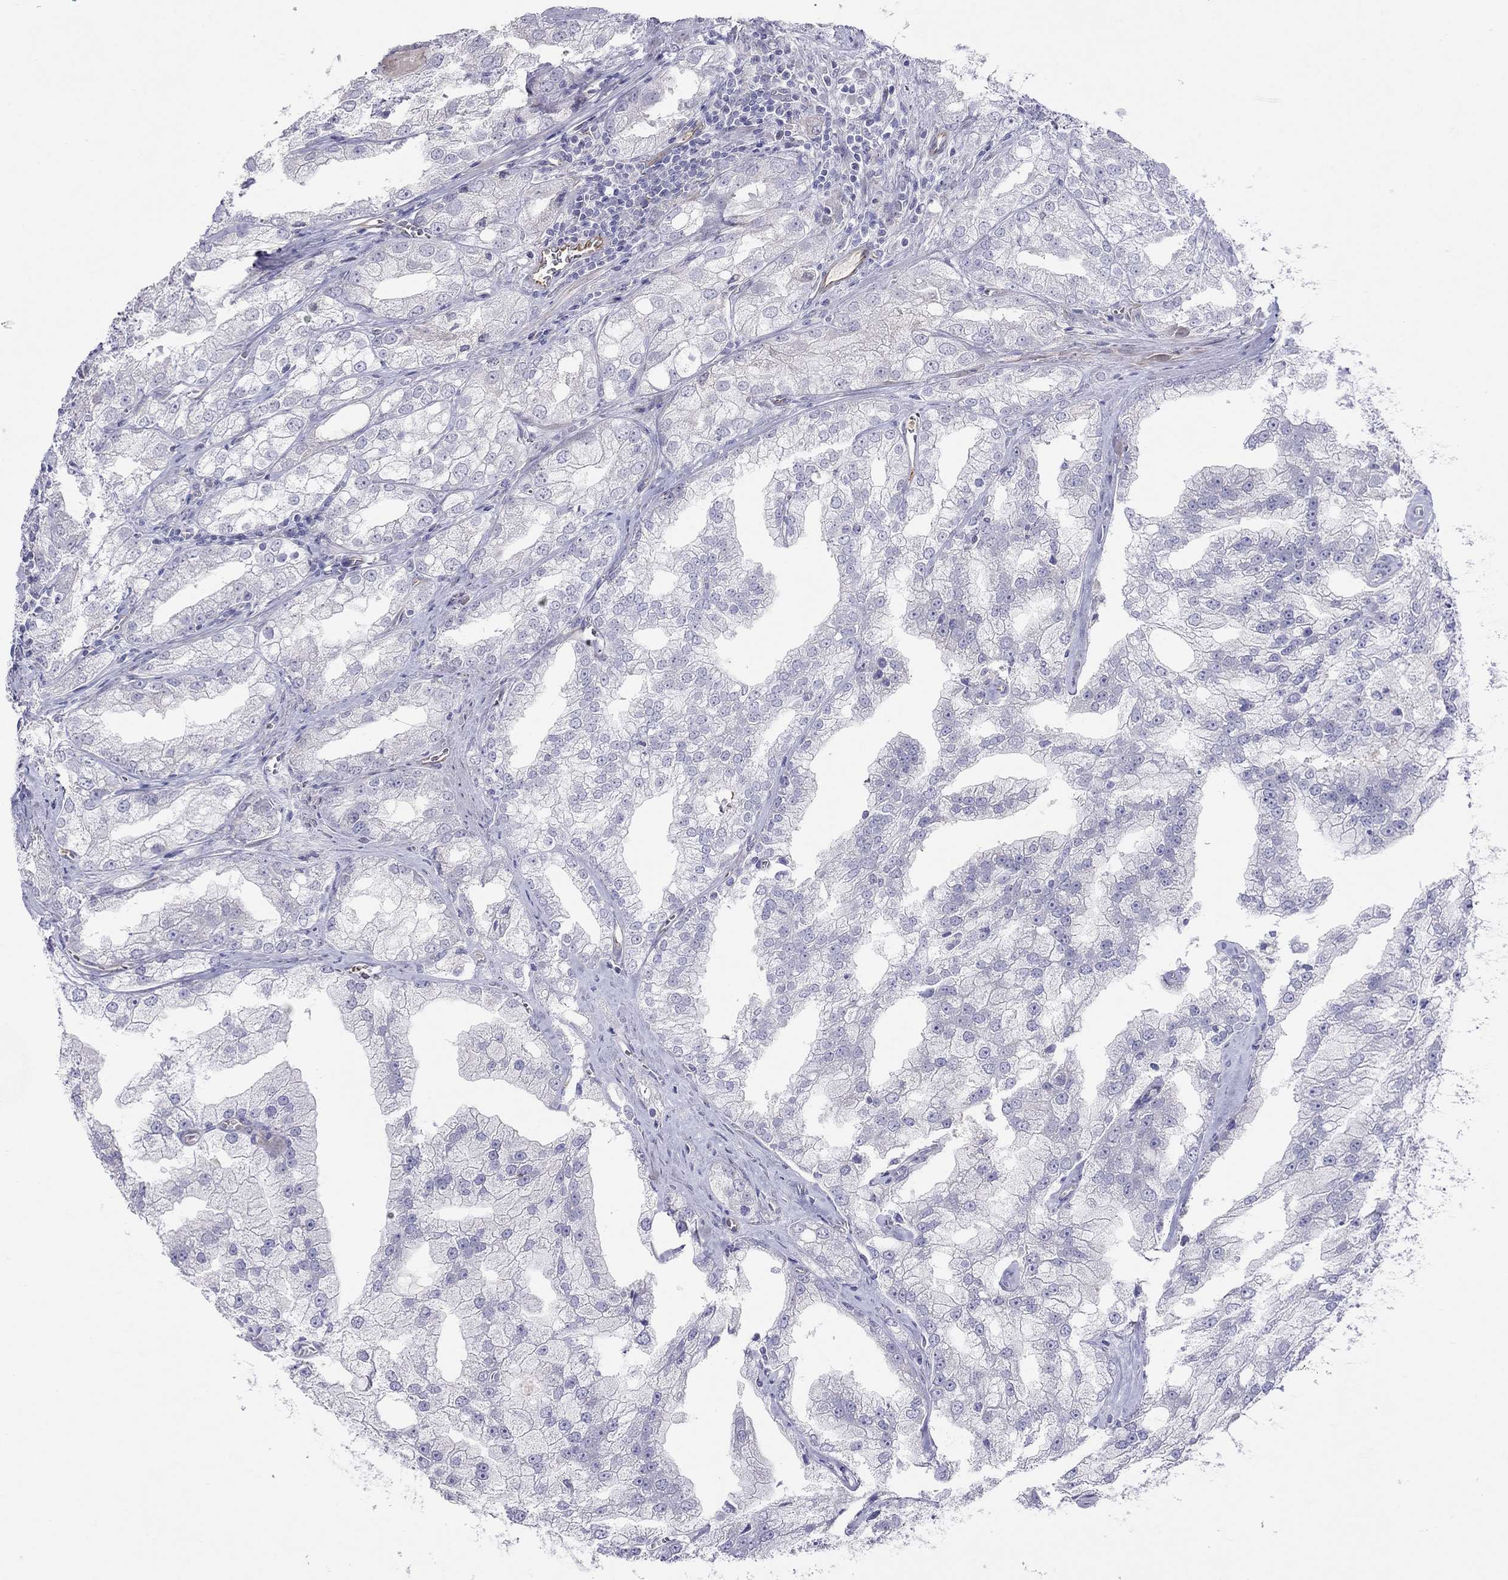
{"staining": {"intensity": "negative", "quantity": "none", "location": "none"}, "tissue": "prostate cancer", "cell_type": "Tumor cells", "image_type": "cancer", "snomed": [{"axis": "morphology", "description": "Adenocarcinoma, NOS"}, {"axis": "topography", "description": "Prostate"}], "caption": "This is a photomicrograph of IHC staining of prostate cancer (adenocarcinoma), which shows no expression in tumor cells.", "gene": "SPINT4", "patient": {"sex": "male", "age": 70}}